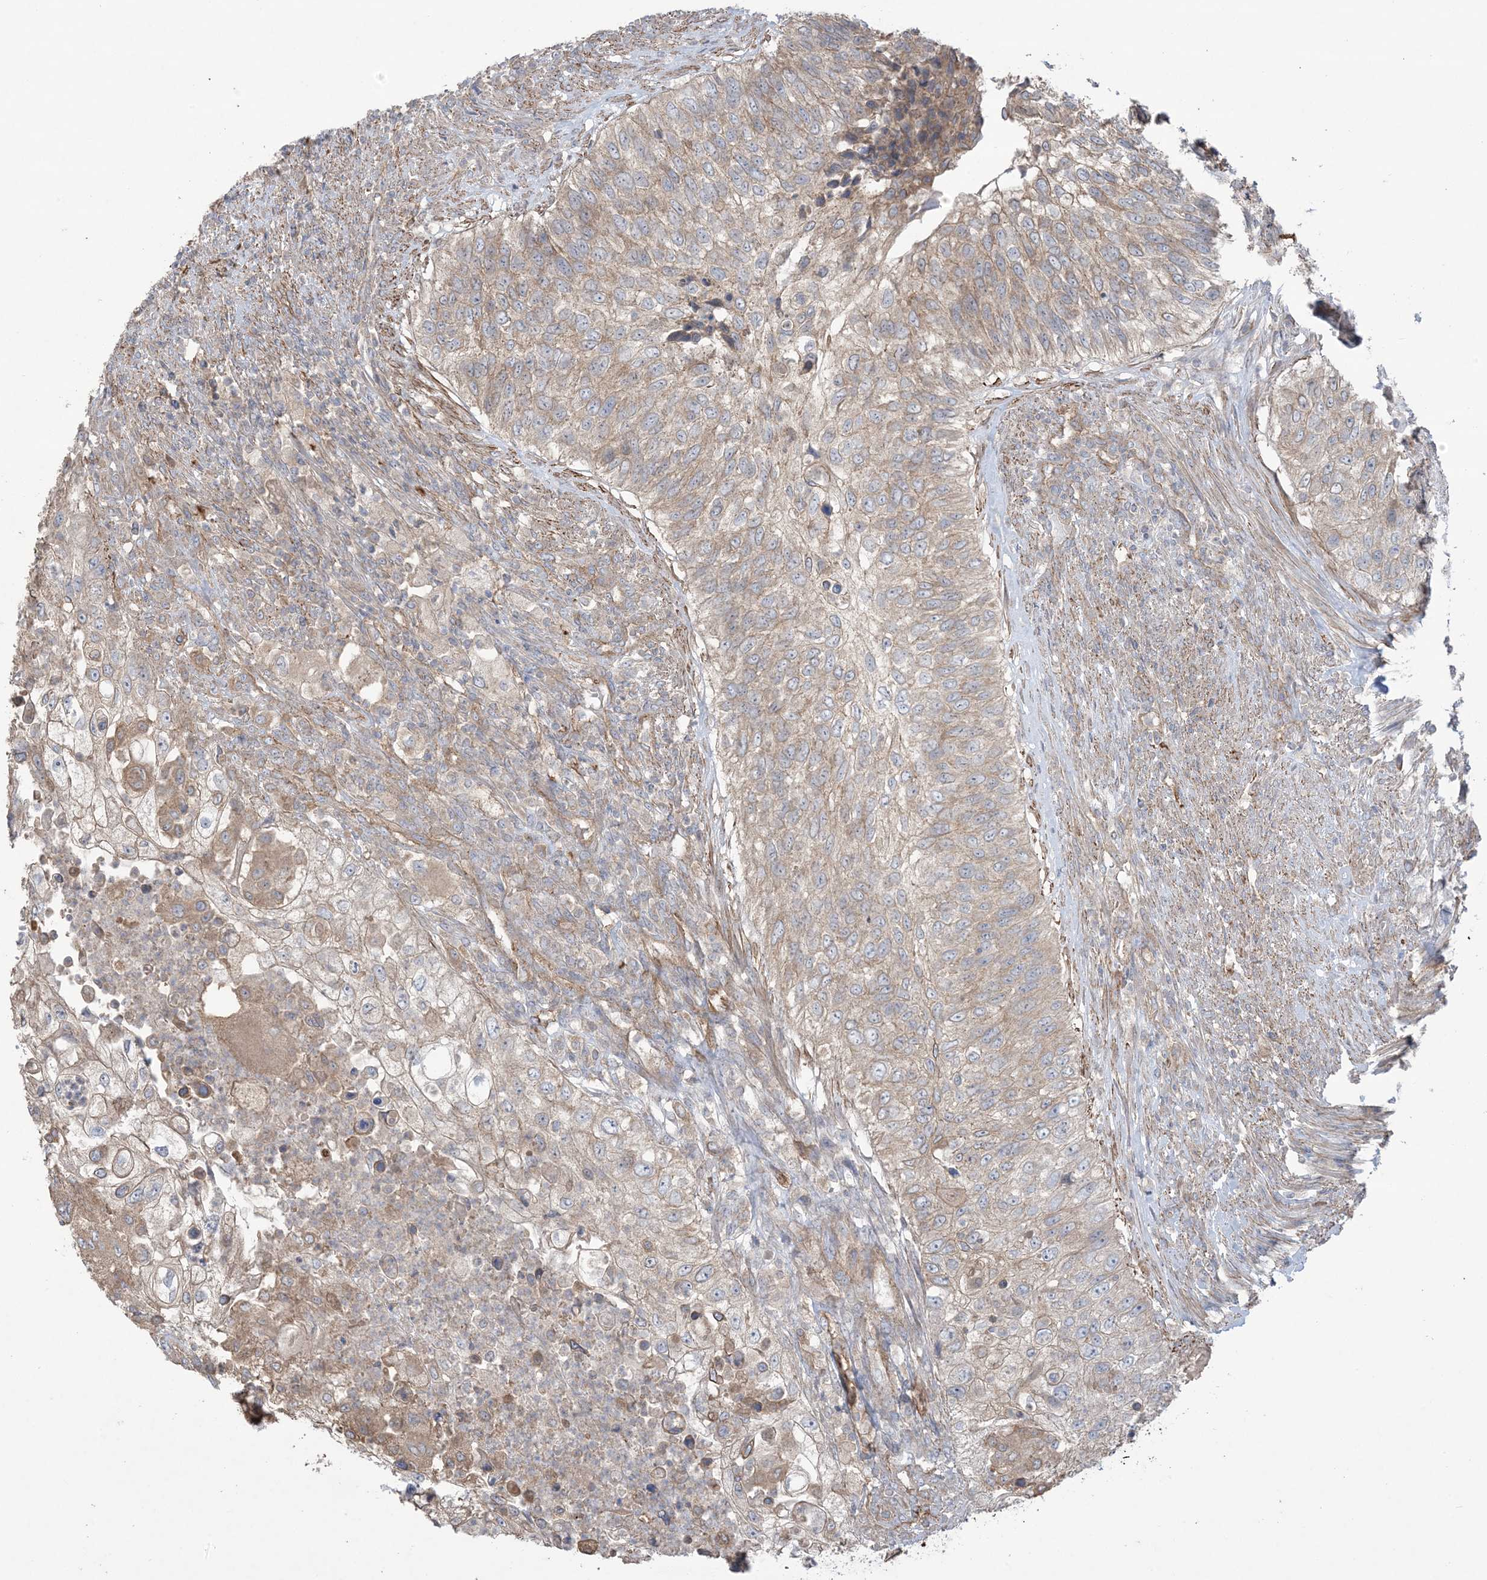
{"staining": {"intensity": "weak", "quantity": ">75%", "location": "cytoplasmic/membranous"}, "tissue": "urothelial cancer", "cell_type": "Tumor cells", "image_type": "cancer", "snomed": [{"axis": "morphology", "description": "Urothelial carcinoma, High grade"}, {"axis": "topography", "description": "Urinary bladder"}], "caption": "High-power microscopy captured an immunohistochemistry photomicrograph of urothelial cancer, revealing weak cytoplasmic/membranous expression in about >75% of tumor cells. (DAB = brown stain, brightfield microscopy at high magnification).", "gene": "CCNY", "patient": {"sex": "female", "age": 60}}